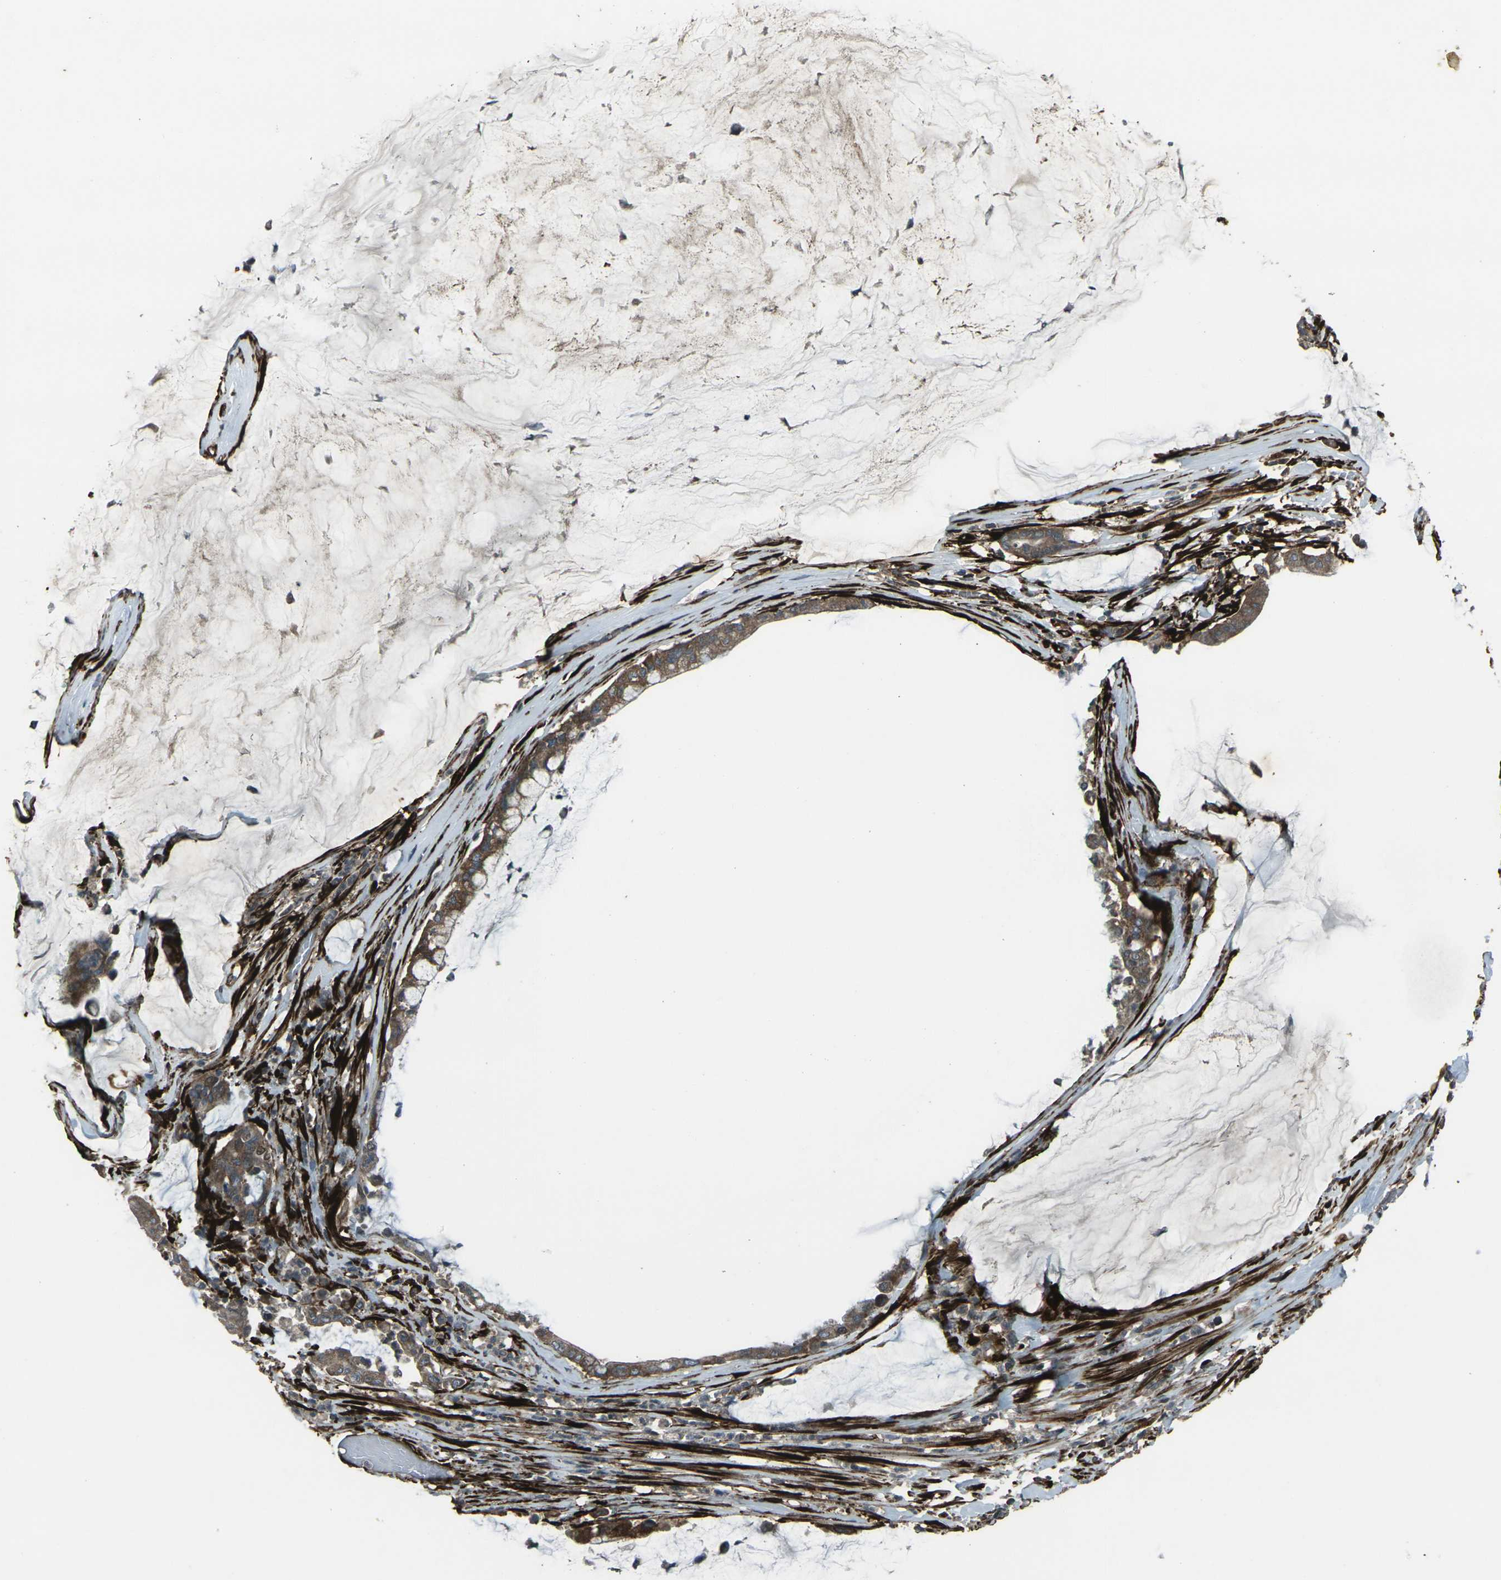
{"staining": {"intensity": "moderate", "quantity": ">75%", "location": "cytoplasmic/membranous"}, "tissue": "pancreatic cancer", "cell_type": "Tumor cells", "image_type": "cancer", "snomed": [{"axis": "morphology", "description": "Adenocarcinoma, NOS"}, {"axis": "topography", "description": "Pancreas"}], "caption": "Immunohistochemical staining of adenocarcinoma (pancreatic) shows moderate cytoplasmic/membranous protein expression in approximately >75% of tumor cells. (DAB IHC, brown staining for protein, blue staining for nuclei).", "gene": "LSMEM1", "patient": {"sex": "male", "age": 41}}